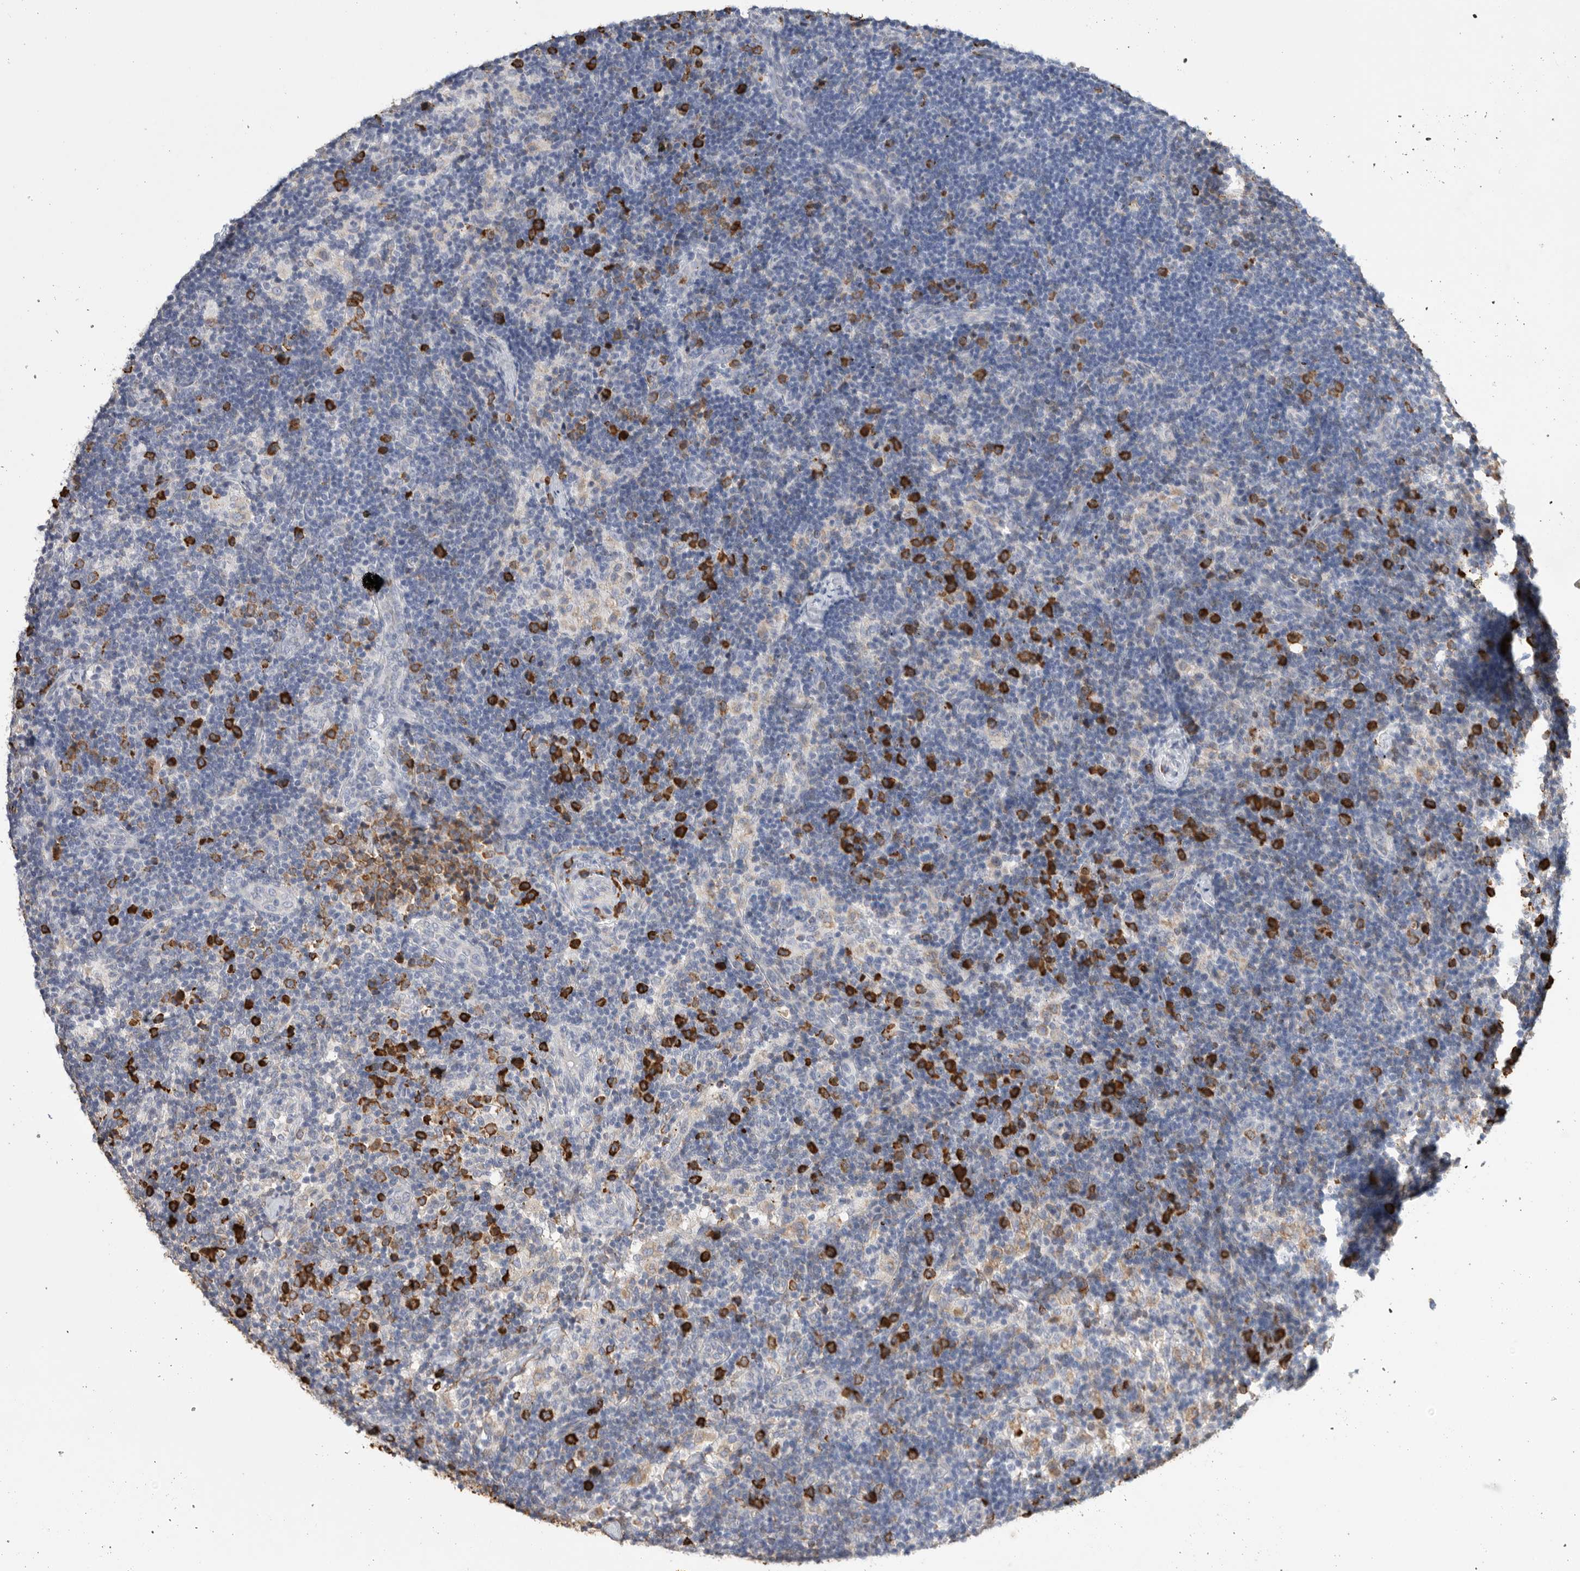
{"staining": {"intensity": "strong", "quantity": "<25%", "location": "cytoplasmic/membranous"}, "tissue": "lymph node", "cell_type": "Germinal center cells", "image_type": "normal", "snomed": [{"axis": "morphology", "description": "Normal tissue, NOS"}, {"axis": "topography", "description": "Lymph node"}], "caption": "Immunohistochemistry image of unremarkable lymph node: human lymph node stained using IHC shows medium levels of strong protein expression localized specifically in the cytoplasmic/membranous of germinal center cells, appearing as a cytoplasmic/membranous brown color.", "gene": "BLOC1S5", "patient": {"sex": "female", "age": 22}}